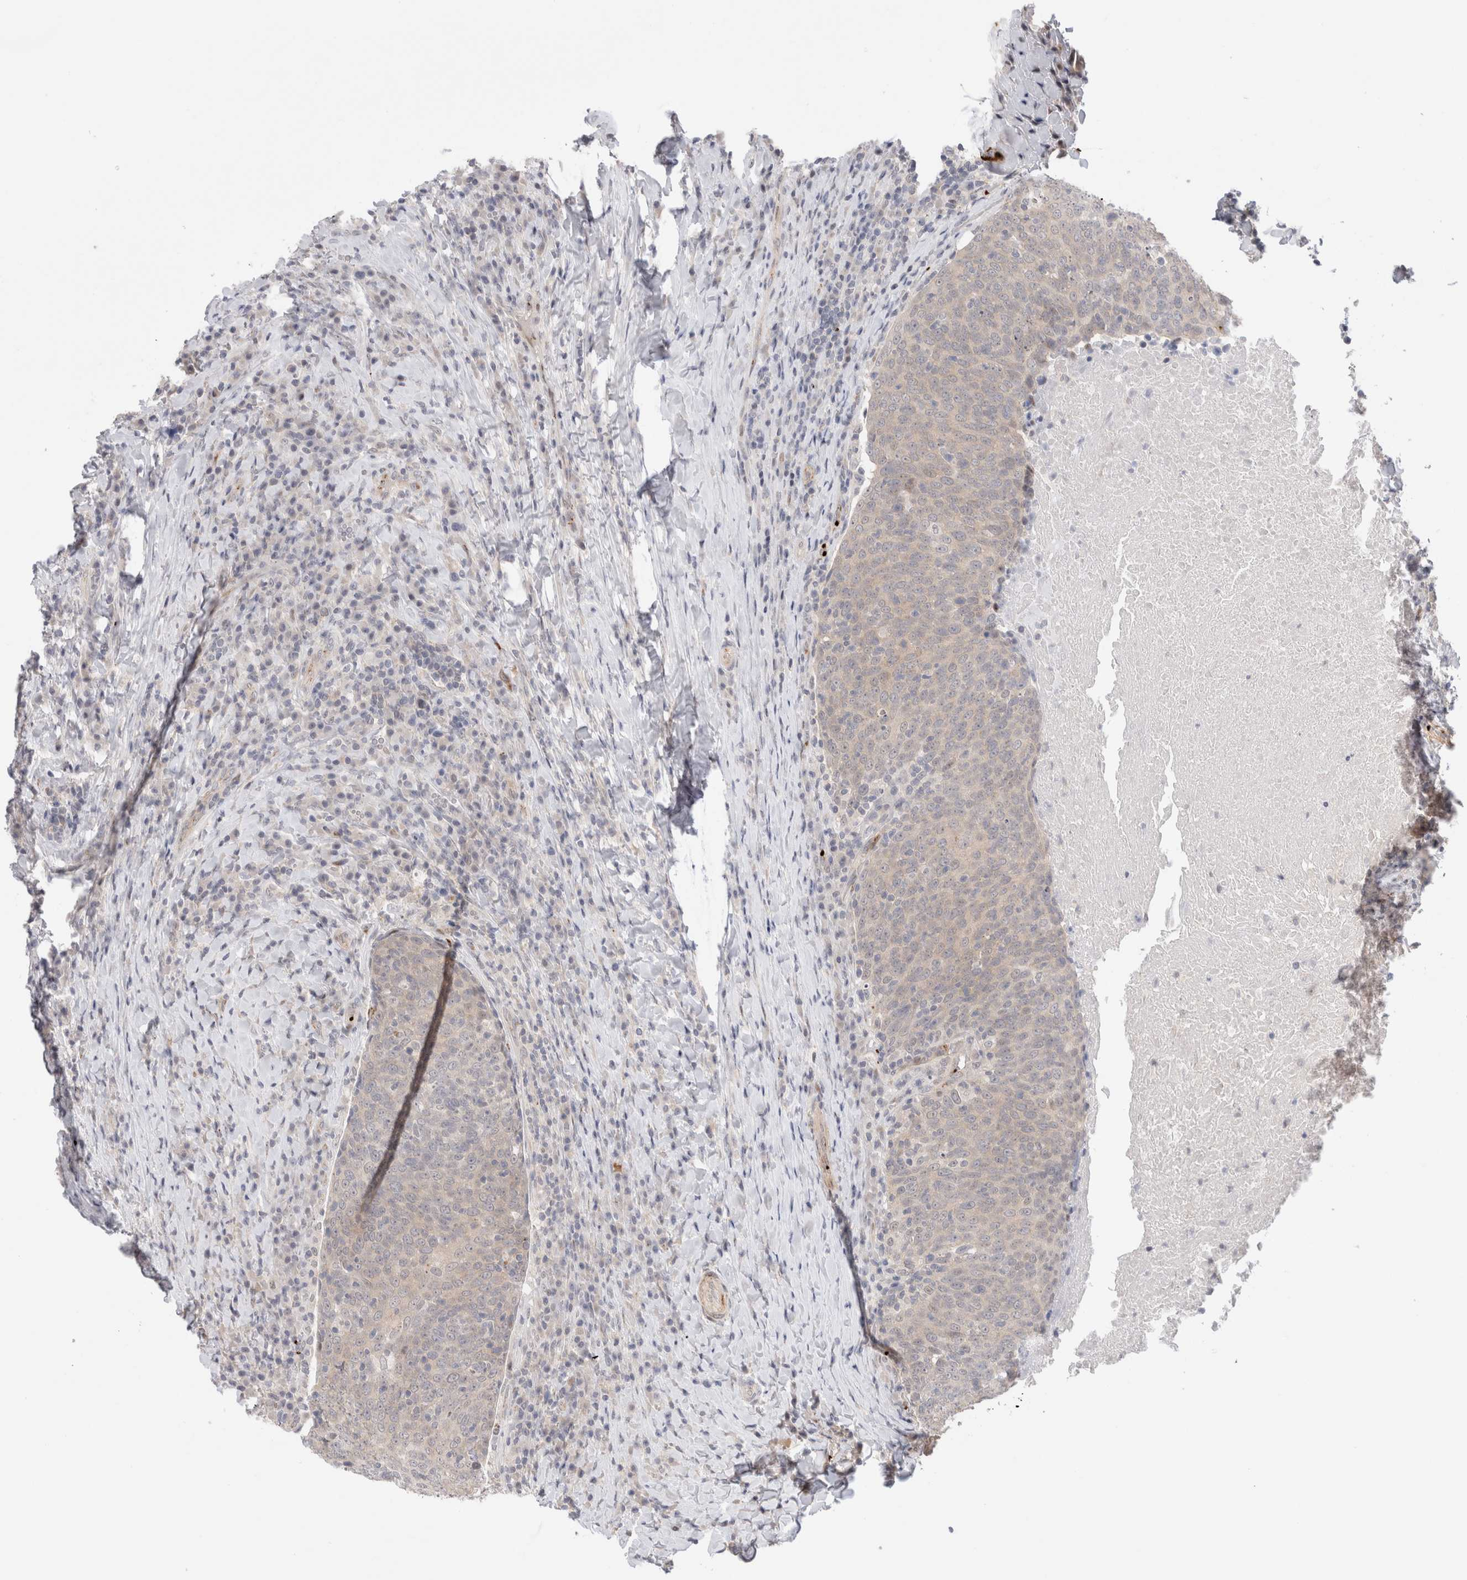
{"staining": {"intensity": "negative", "quantity": "none", "location": "none"}, "tissue": "head and neck cancer", "cell_type": "Tumor cells", "image_type": "cancer", "snomed": [{"axis": "morphology", "description": "Squamous cell carcinoma, NOS"}, {"axis": "morphology", "description": "Squamous cell carcinoma, metastatic, NOS"}, {"axis": "topography", "description": "Lymph node"}, {"axis": "topography", "description": "Head-Neck"}], "caption": "Immunohistochemical staining of human head and neck squamous cell carcinoma displays no significant staining in tumor cells.", "gene": "VPS28", "patient": {"sex": "male", "age": 62}}